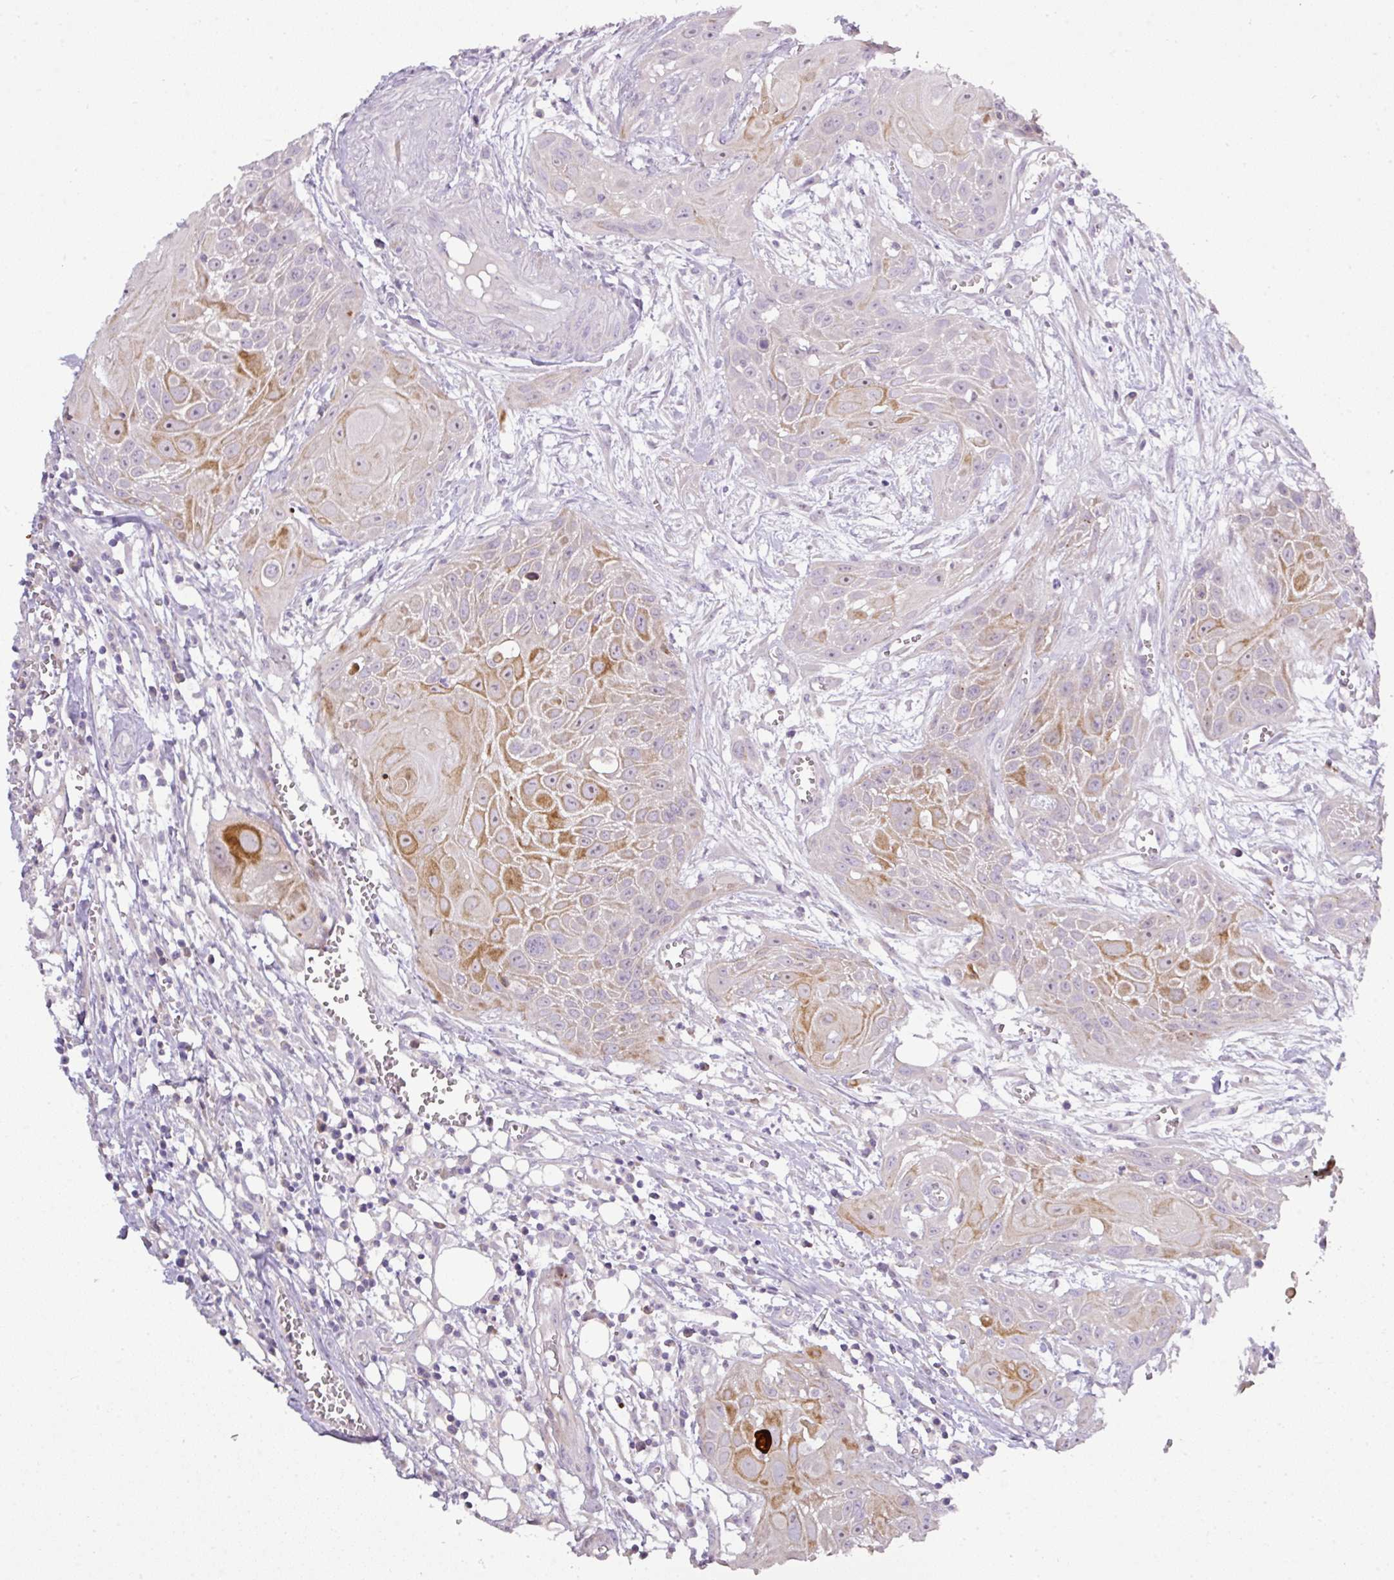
{"staining": {"intensity": "moderate", "quantity": "<25%", "location": "cytoplasmic/membranous"}, "tissue": "head and neck cancer", "cell_type": "Tumor cells", "image_type": "cancer", "snomed": [{"axis": "morphology", "description": "Squamous cell carcinoma, NOS"}, {"axis": "topography", "description": "Lymph node"}, {"axis": "topography", "description": "Salivary gland"}, {"axis": "topography", "description": "Head-Neck"}], "caption": "Protein positivity by IHC reveals moderate cytoplasmic/membranous positivity in approximately <25% of tumor cells in head and neck squamous cell carcinoma. (IHC, brightfield microscopy, high magnification).", "gene": "ATP6V1F", "patient": {"sex": "female", "age": 74}}